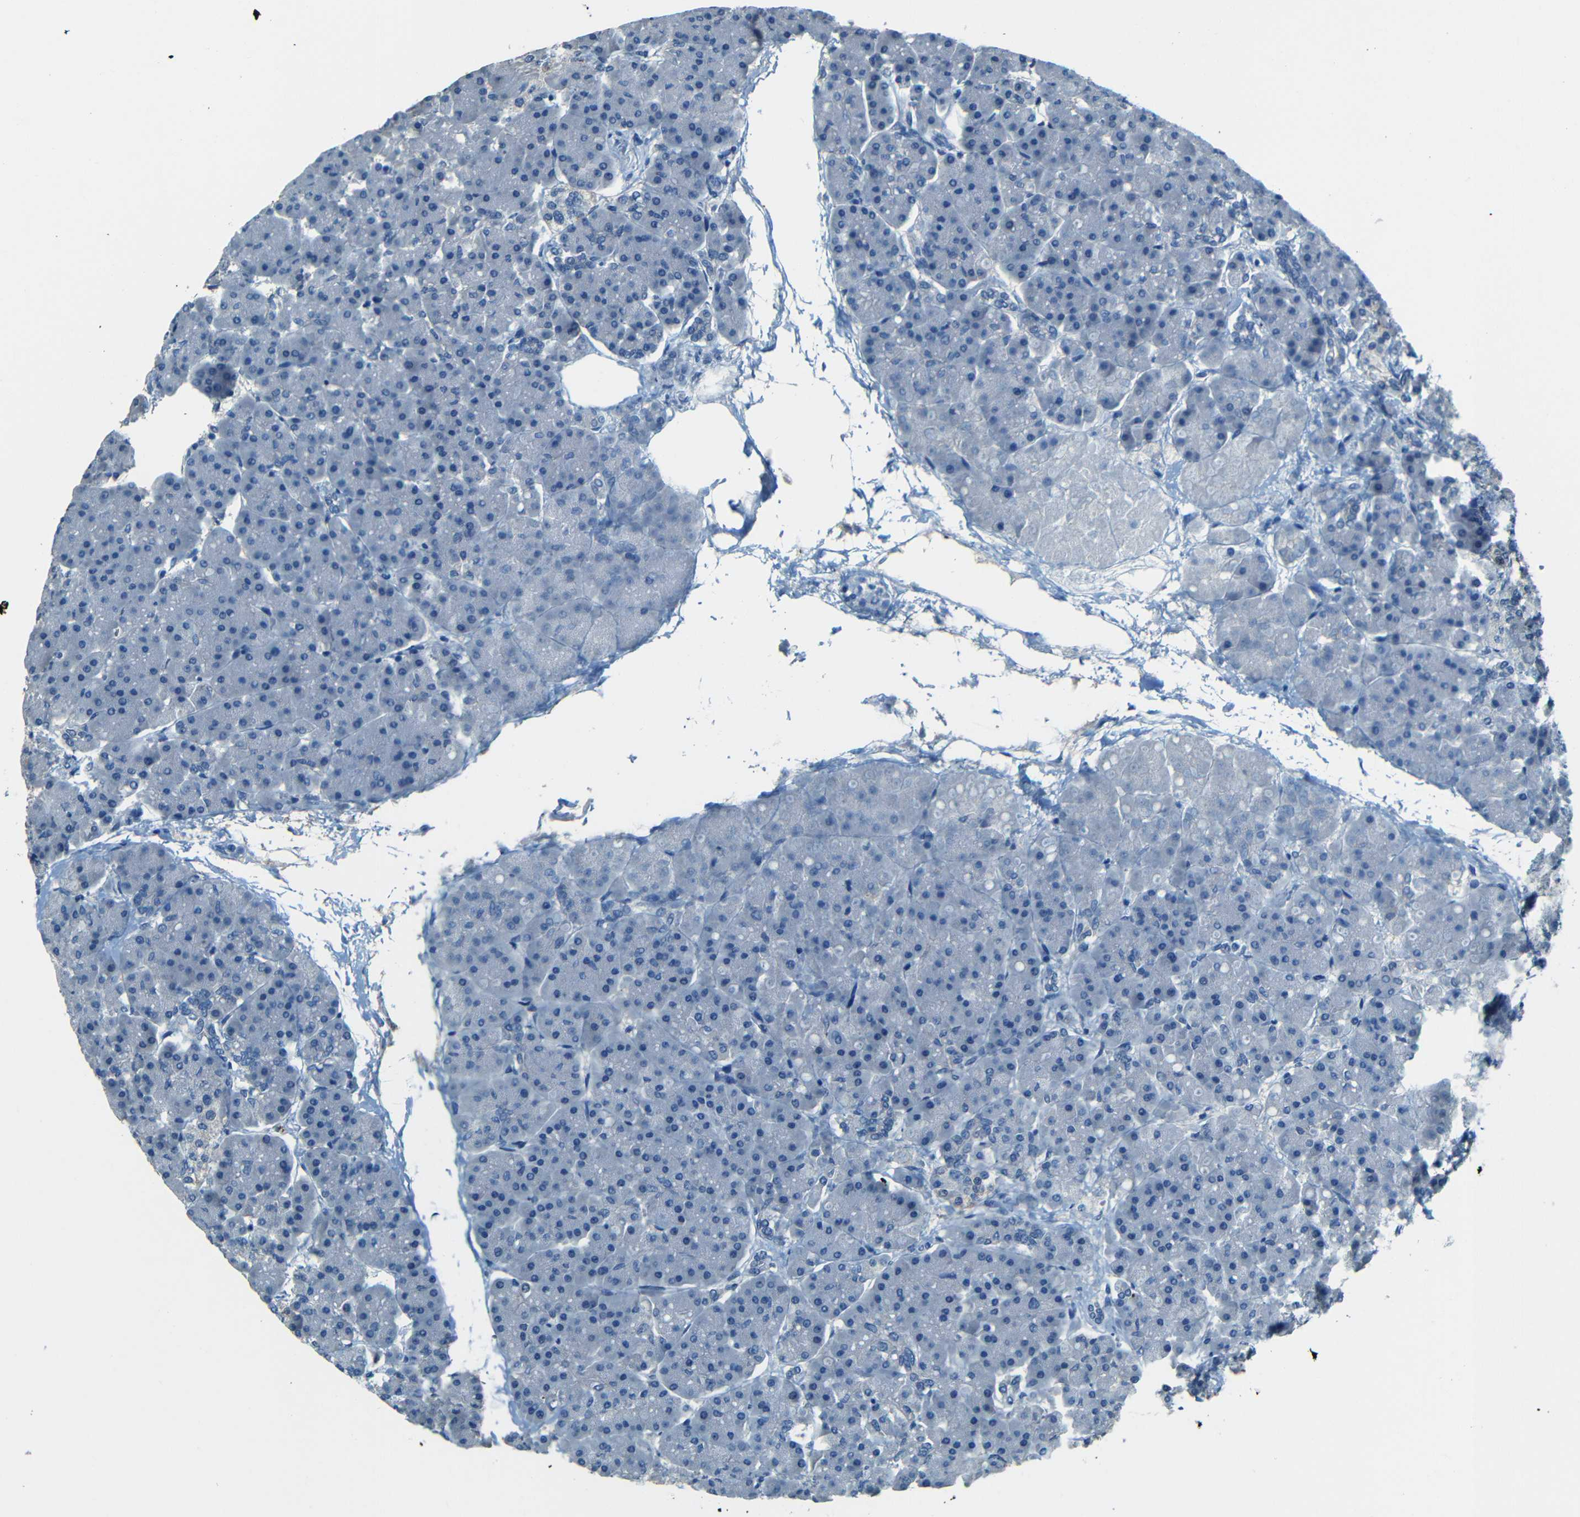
{"staining": {"intensity": "negative", "quantity": "none", "location": "none"}, "tissue": "pancreas", "cell_type": "Exocrine glandular cells", "image_type": "normal", "snomed": [{"axis": "morphology", "description": "Normal tissue, NOS"}, {"axis": "topography", "description": "Pancreas"}], "caption": "Immunohistochemical staining of benign pancreas exhibits no significant staining in exocrine glandular cells. The staining is performed using DAB (3,3'-diaminobenzidine) brown chromogen with nuclei counter-stained in using hematoxylin.", "gene": "ZMAT1", "patient": {"sex": "female", "age": 70}}